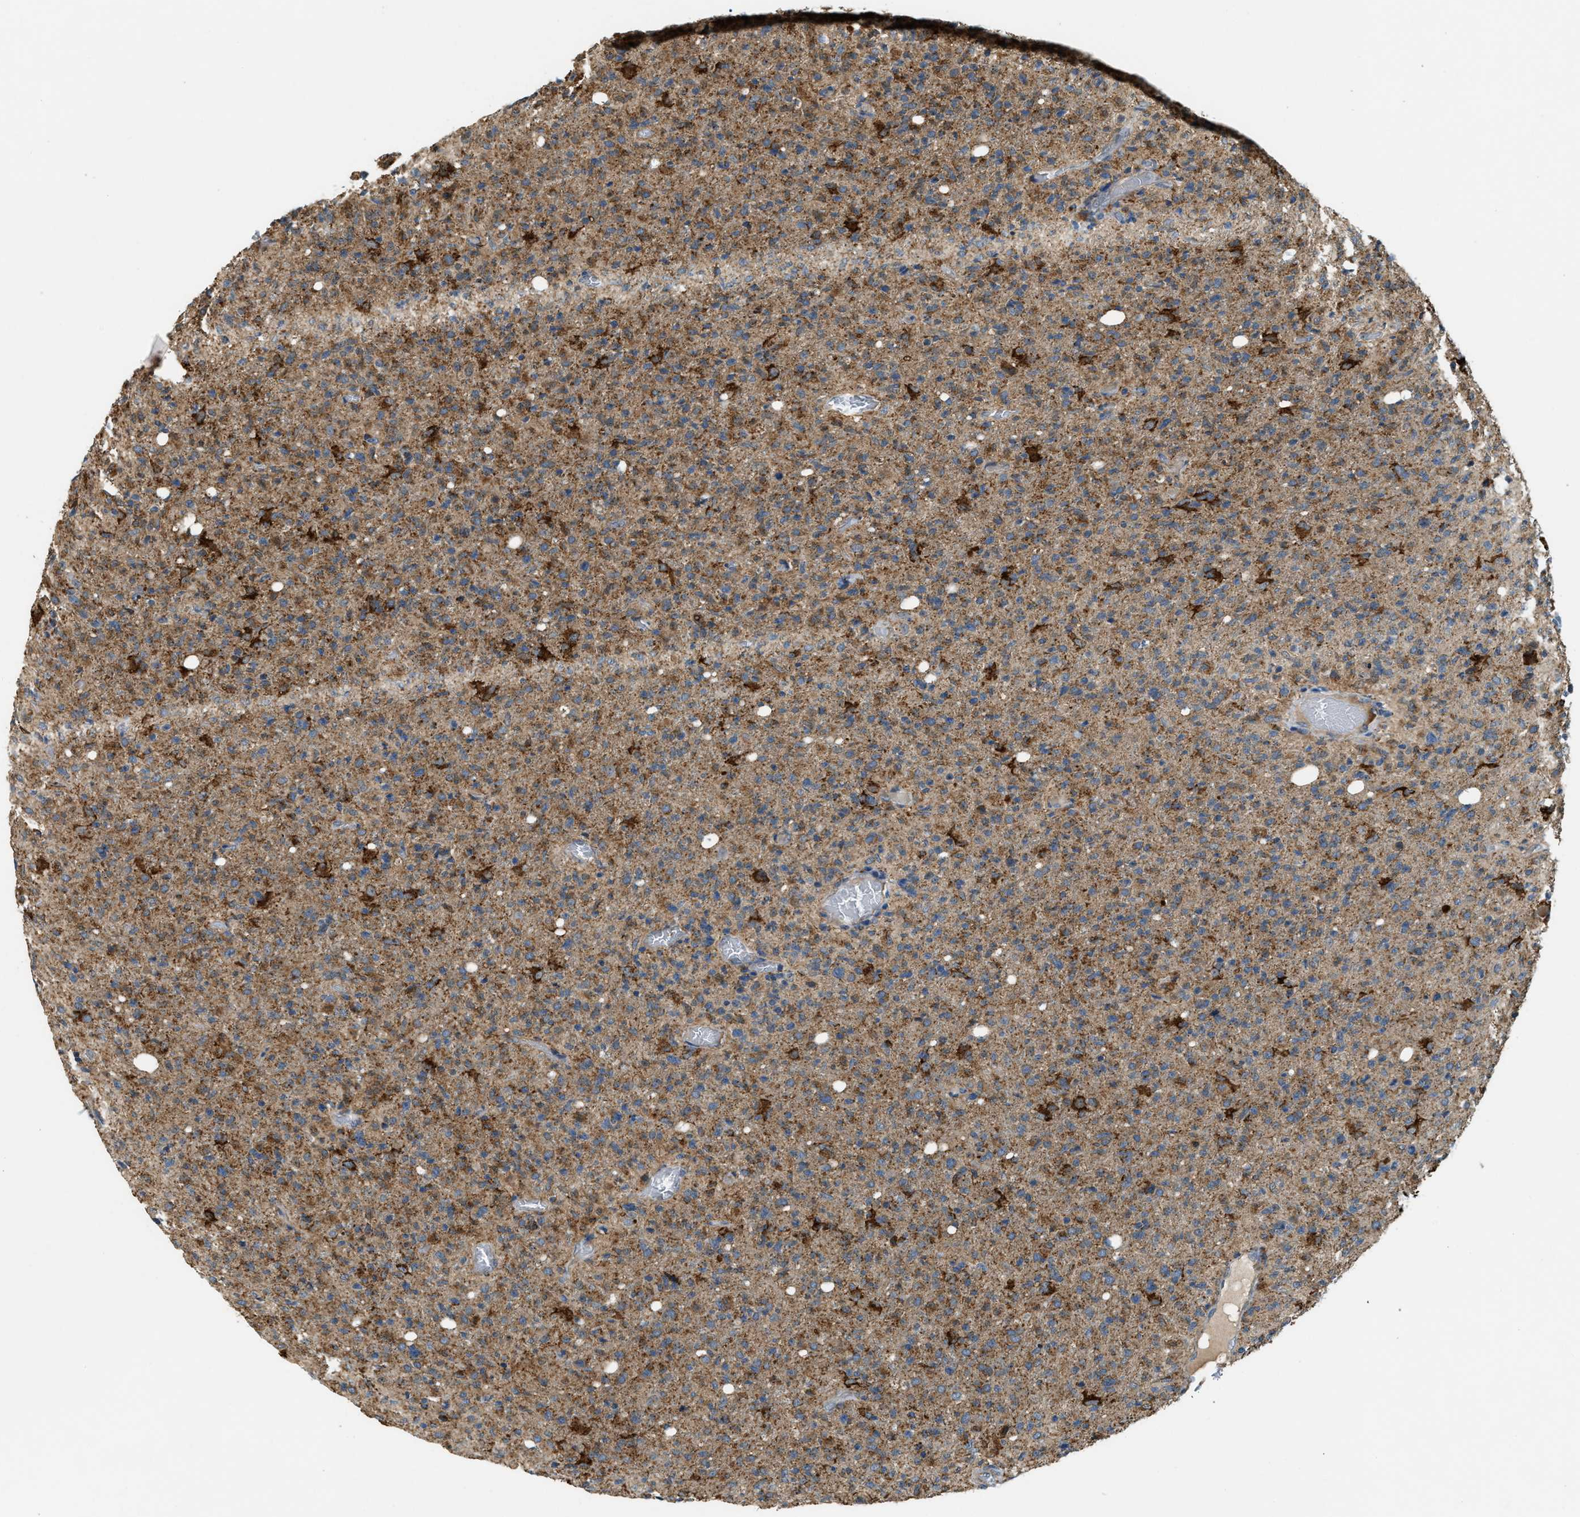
{"staining": {"intensity": "moderate", "quantity": ">75%", "location": "cytoplasmic/membranous"}, "tissue": "glioma", "cell_type": "Tumor cells", "image_type": "cancer", "snomed": [{"axis": "morphology", "description": "Glioma, malignant, High grade"}, {"axis": "topography", "description": "Brain"}], "caption": "This is an image of immunohistochemistry staining of malignant glioma (high-grade), which shows moderate staining in the cytoplasmic/membranous of tumor cells.", "gene": "STARD3NL", "patient": {"sex": "female", "age": 57}}